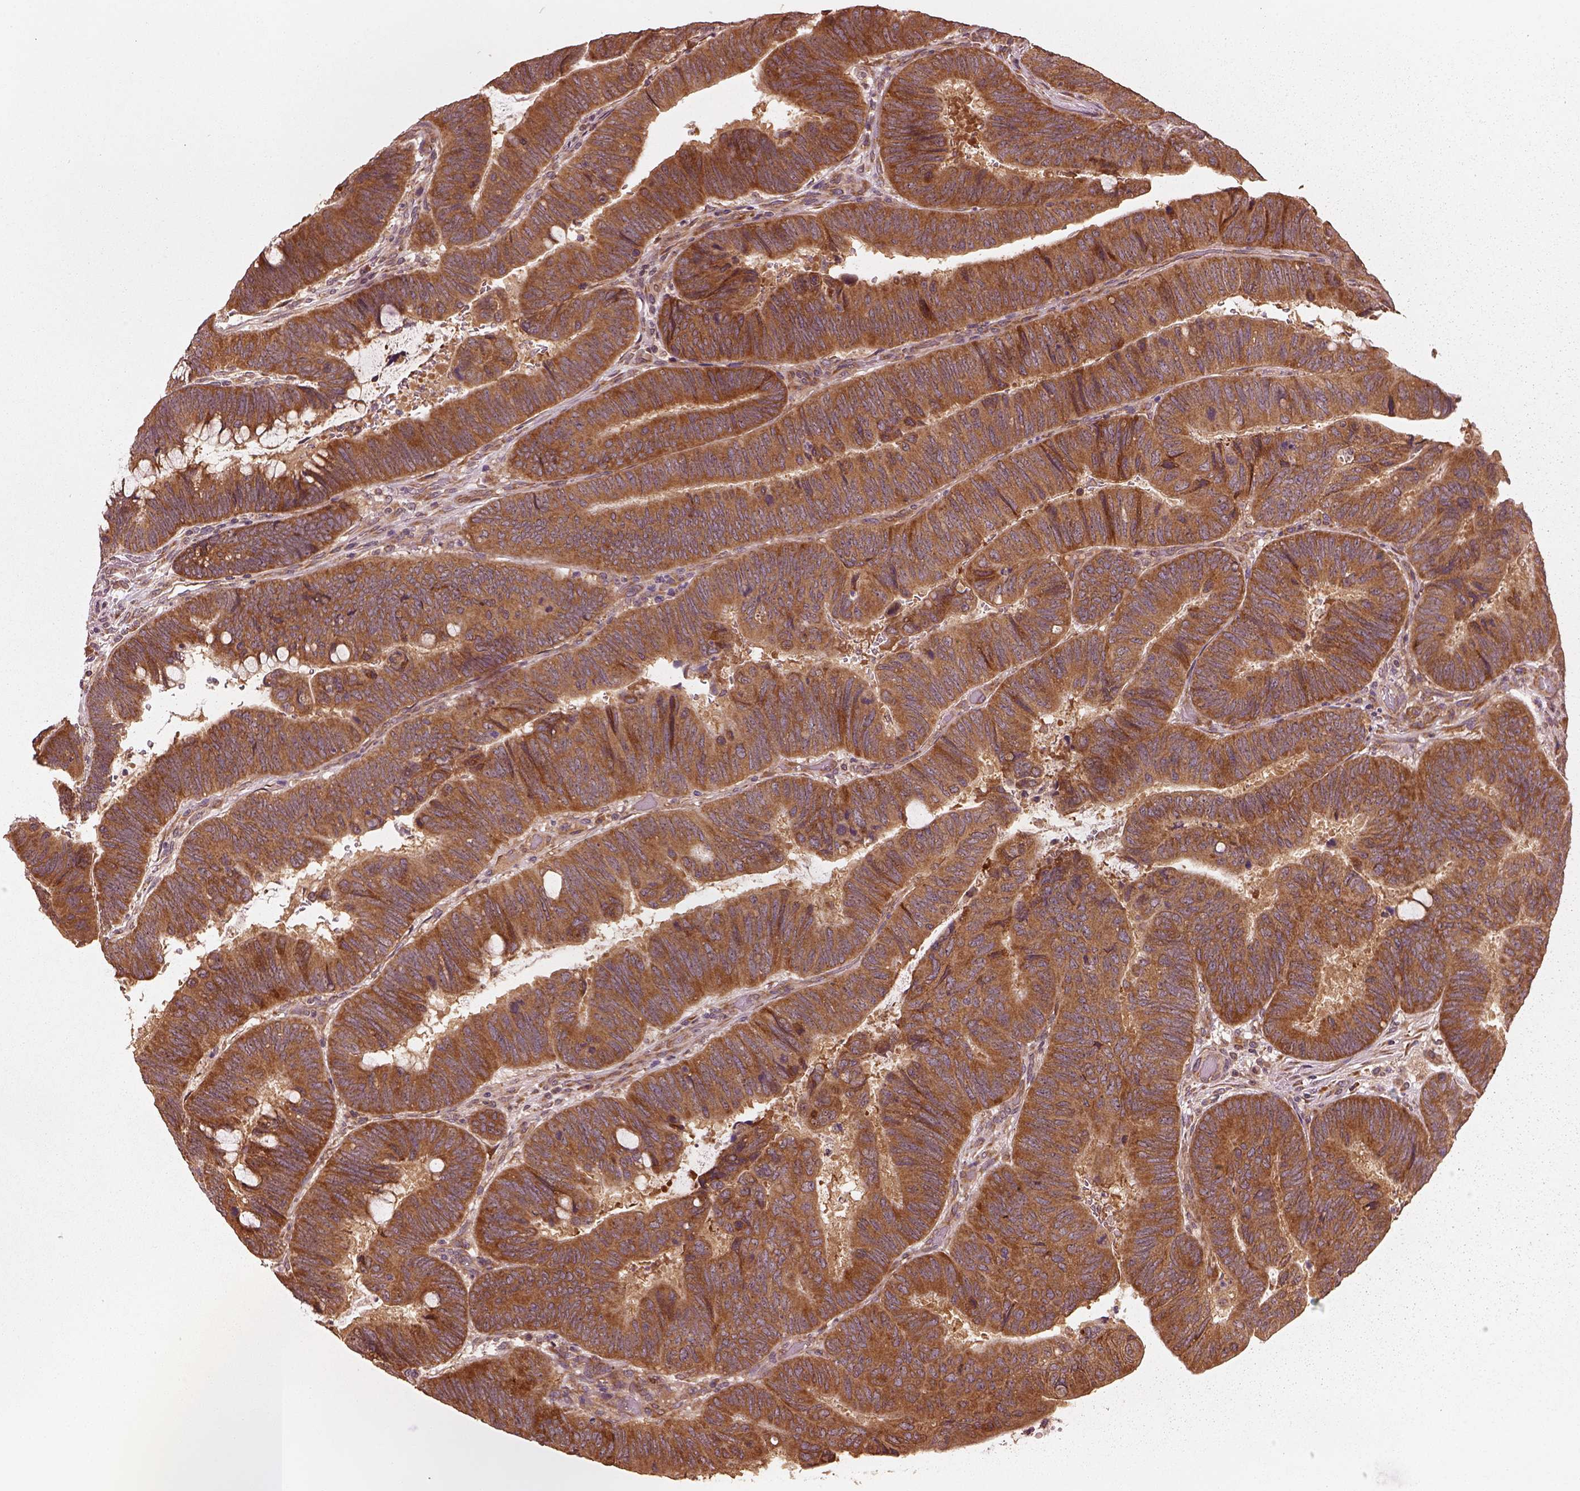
{"staining": {"intensity": "moderate", "quantity": ">75%", "location": "cytoplasmic/membranous"}, "tissue": "colorectal cancer", "cell_type": "Tumor cells", "image_type": "cancer", "snomed": [{"axis": "morphology", "description": "Normal tissue, NOS"}, {"axis": "morphology", "description": "Adenocarcinoma, NOS"}, {"axis": "topography", "description": "Rectum"}], "caption": "Colorectal cancer (adenocarcinoma) stained for a protein reveals moderate cytoplasmic/membranous positivity in tumor cells.", "gene": "RPS5", "patient": {"sex": "male", "age": 92}}